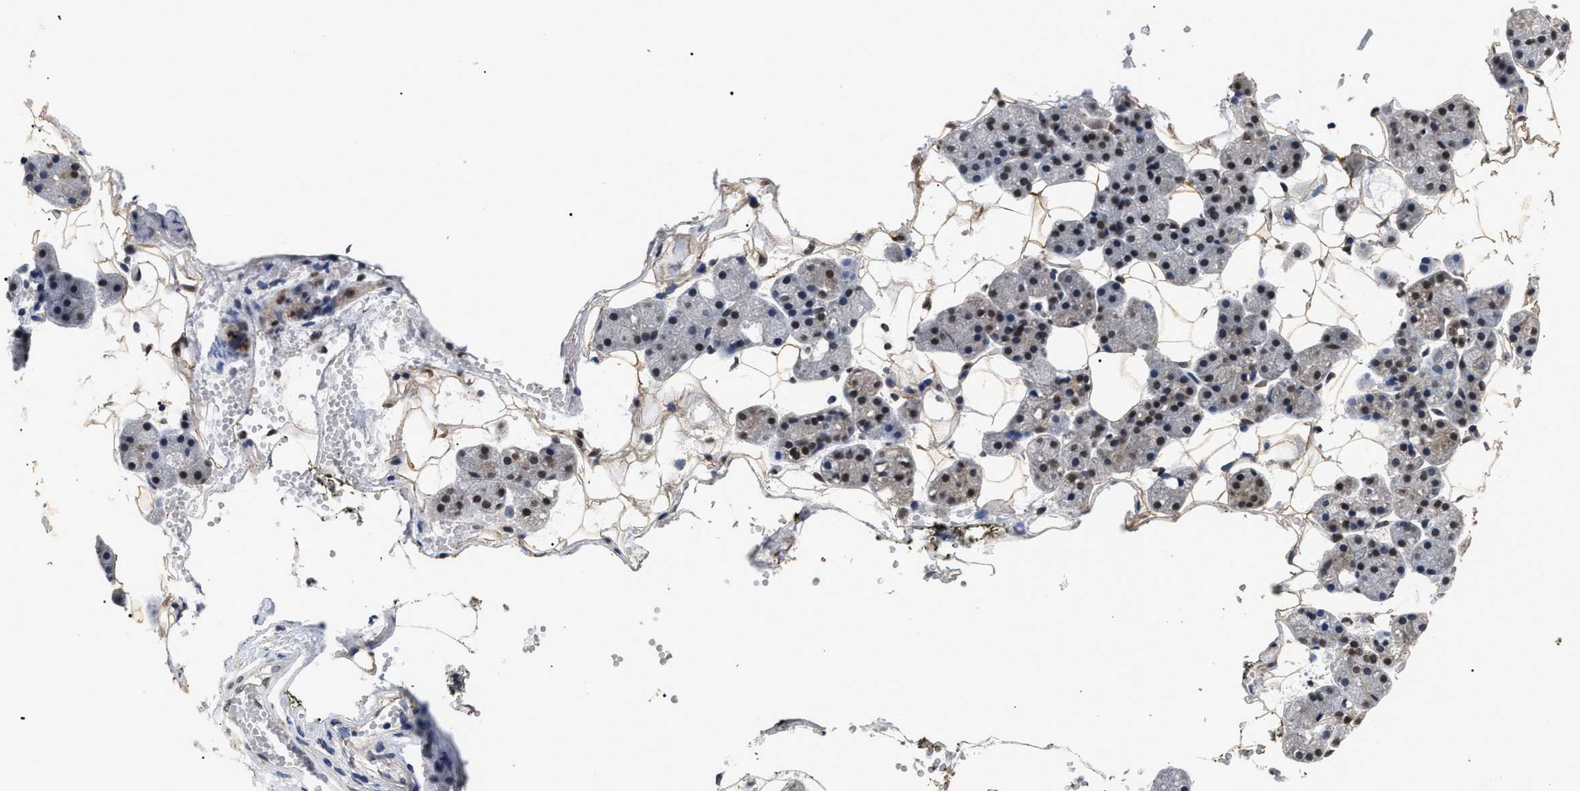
{"staining": {"intensity": "moderate", "quantity": "25%-75%", "location": "nuclear"}, "tissue": "salivary gland", "cell_type": "Glandular cells", "image_type": "normal", "snomed": [{"axis": "morphology", "description": "Normal tissue, NOS"}, {"axis": "topography", "description": "Salivary gland"}], "caption": "Immunohistochemistry of normal salivary gland demonstrates medium levels of moderate nuclear expression in about 25%-75% of glandular cells.", "gene": "ANP32E", "patient": {"sex": "female", "age": 33}}